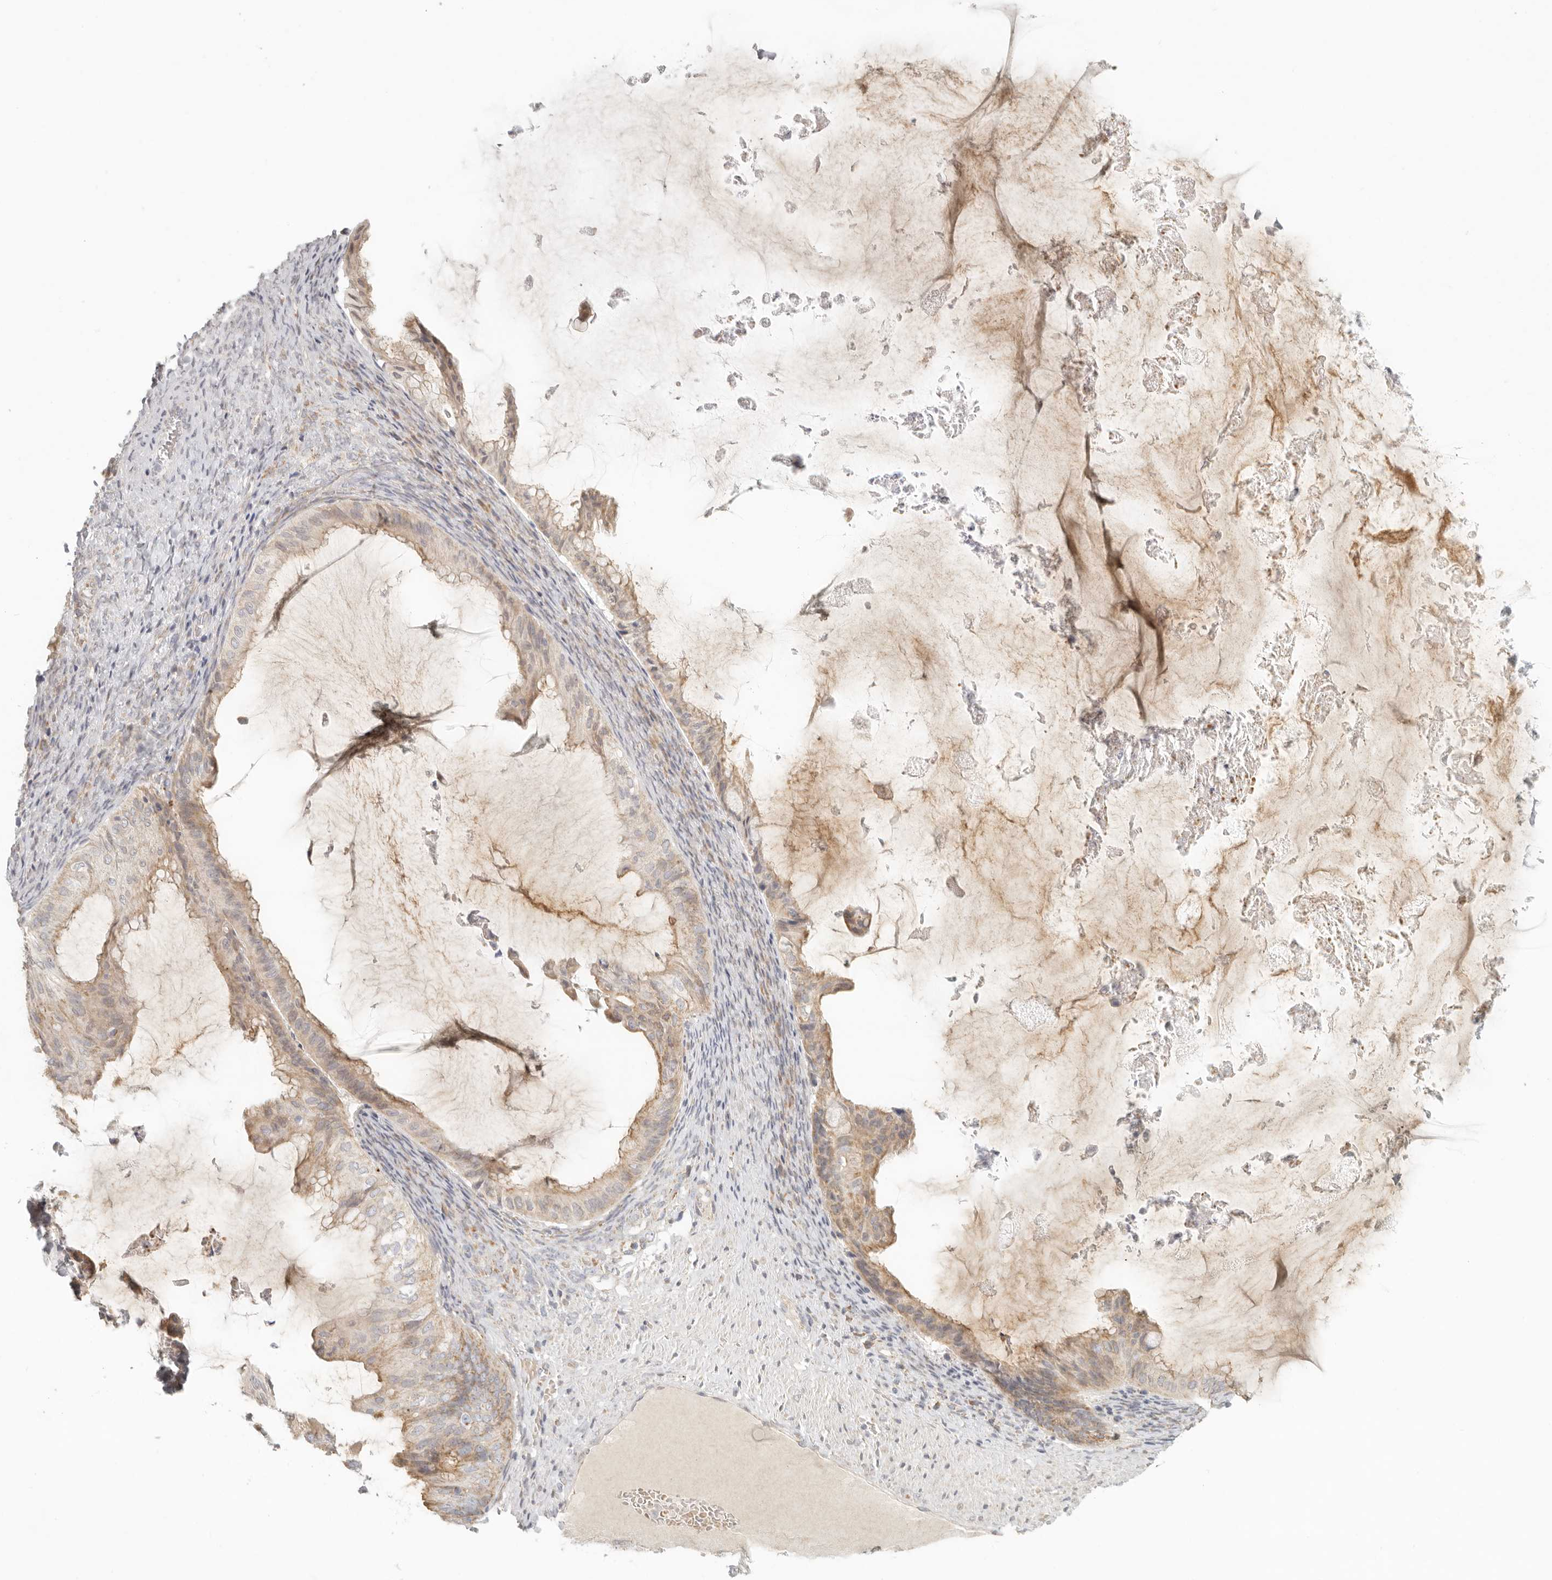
{"staining": {"intensity": "moderate", "quantity": ">75%", "location": "cytoplasmic/membranous"}, "tissue": "ovarian cancer", "cell_type": "Tumor cells", "image_type": "cancer", "snomed": [{"axis": "morphology", "description": "Cystadenocarcinoma, mucinous, NOS"}, {"axis": "topography", "description": "Ovary"}], "caption": "Immunohistochemistry (IHC) of ovarian cancer (mucinous cystadenocarcinoma) exhibits medium levels of moderate cytoplasmic/membranous expression in about >75% of tumor cells.", "gene": "KDF1", "patient": {"sex": "female", "age": 61}}